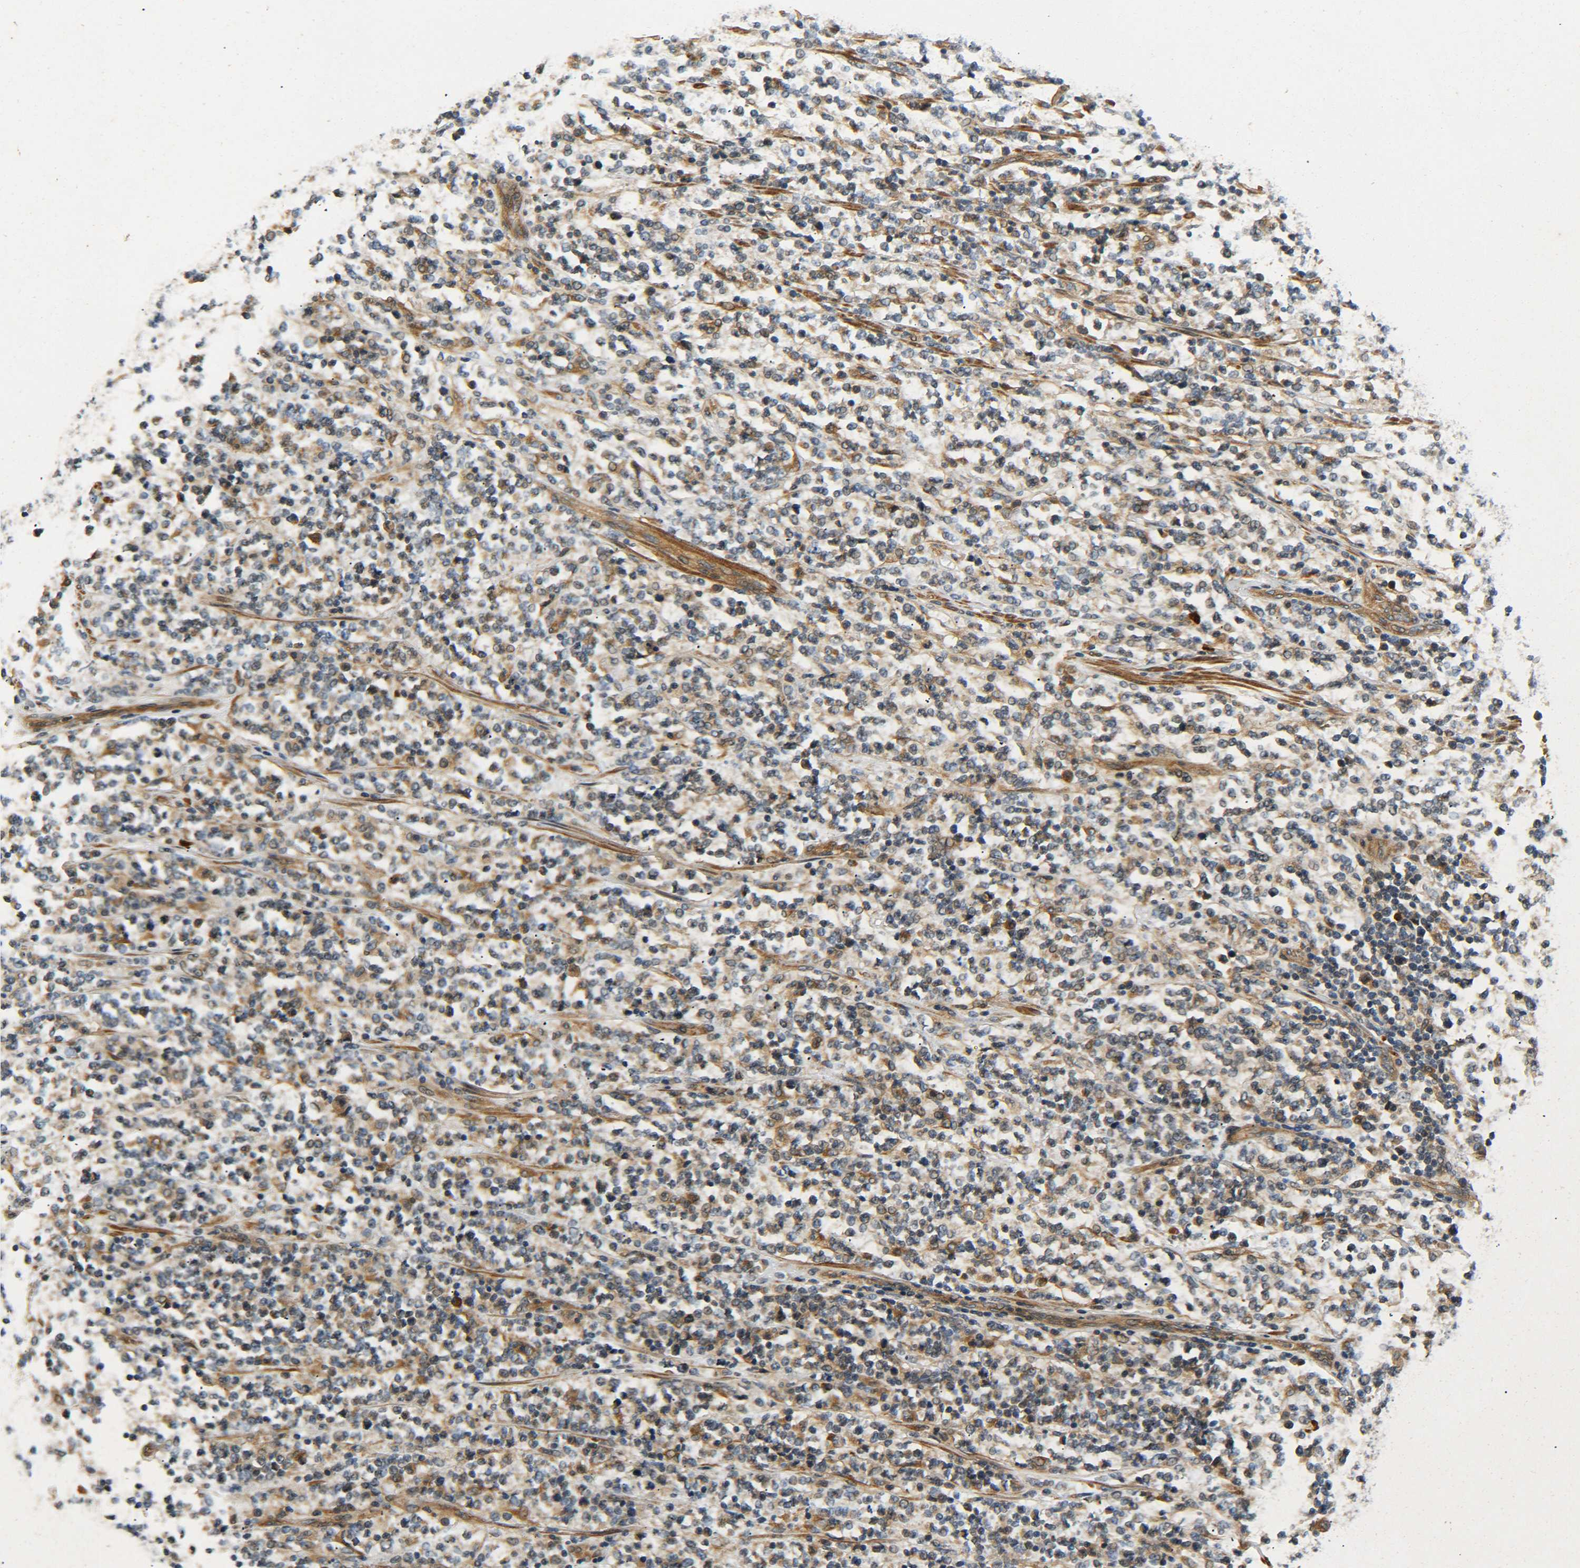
{"staining": {"intensity": "moderate", "quantity": "<25%", "location": "cytoplasmic/membranous"}, "tissue": "lymphoma", "cell_type": "Tumor cells", "image_type": "cancer", "snomed": [{"axis": "morphology", "description": "Malignant lymphoma, non-Hodgkin's type, High grade"}, {"axis": "topography", "description": "Soft tissue"}], "caption": "Lymphoma was stained to show a protein in brown. There is low levels of moderate cytoplasmic/membranous positivity in approximately <25% of tumor cells.", "gene": "MEIS1", "patient": {"sex": "male", "age": 18}}